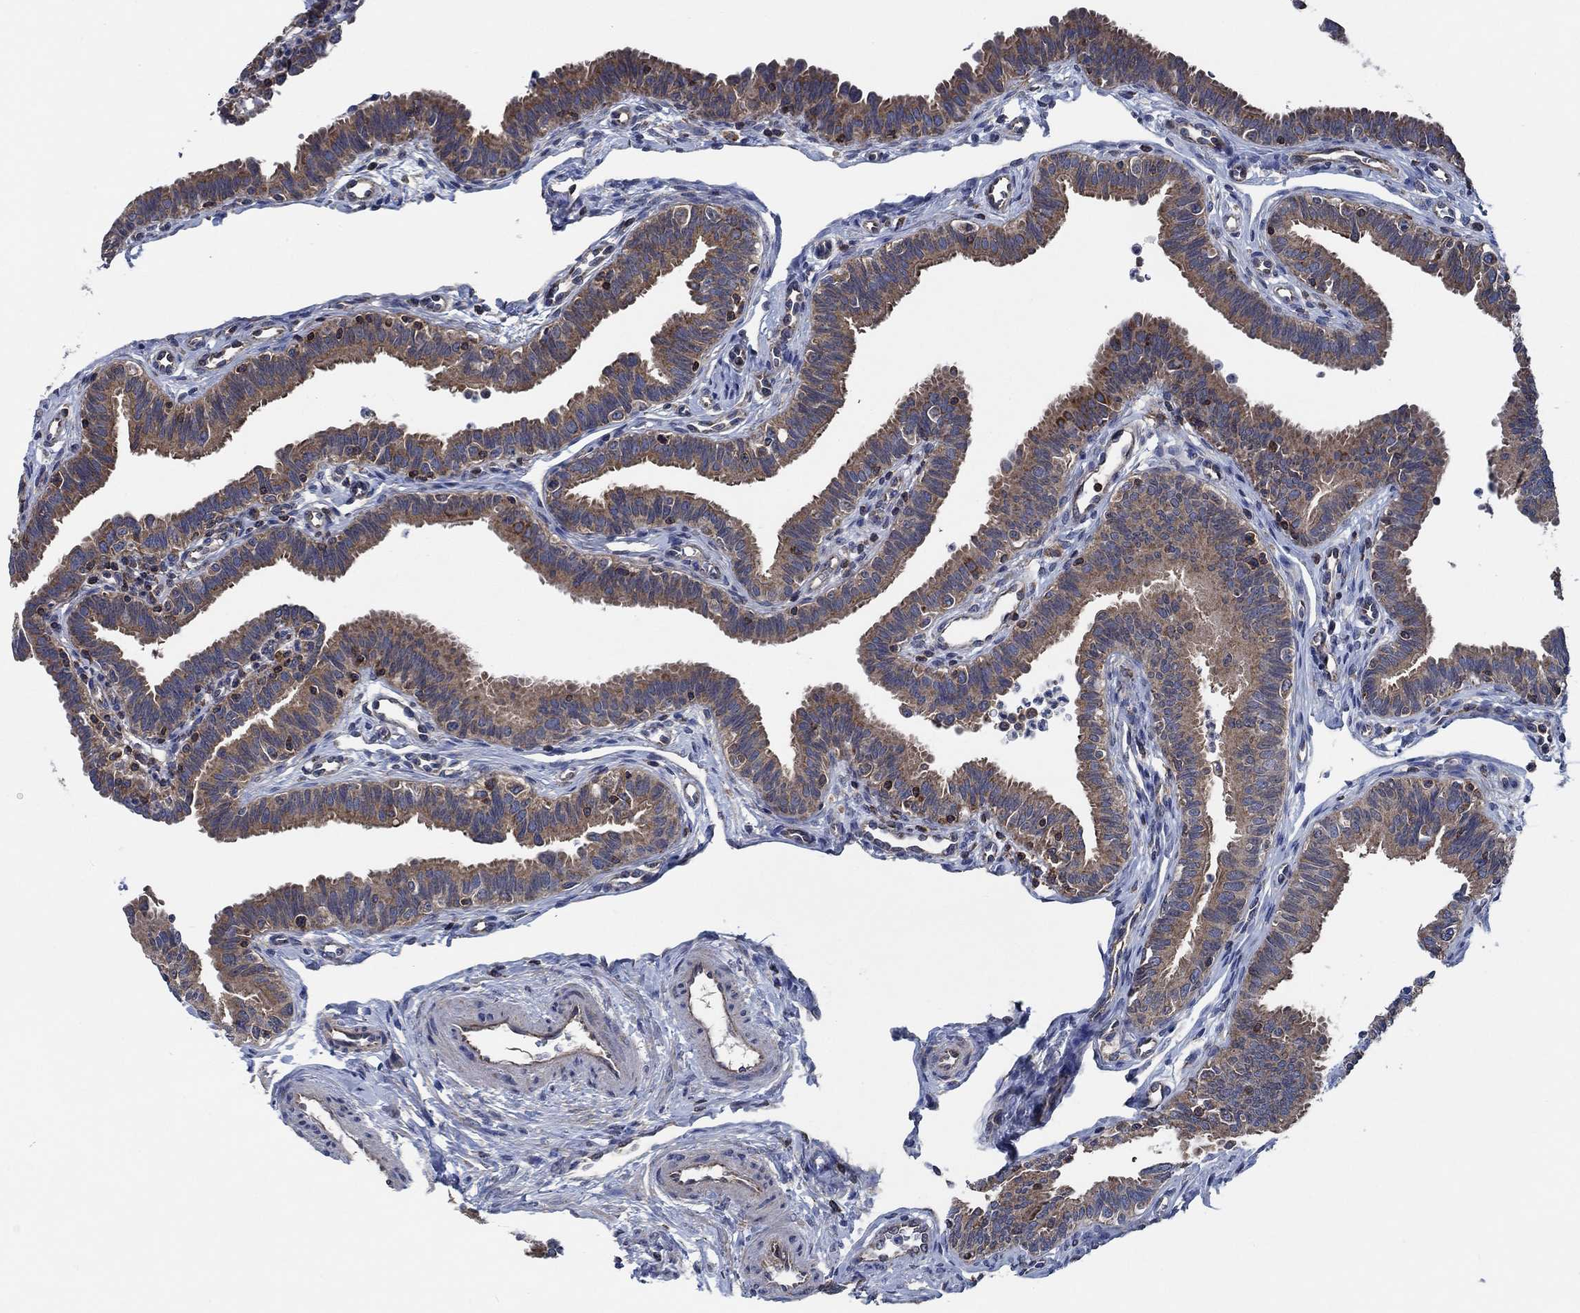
{"staining": {"intensity": "moderate", "quantity": ">75%", "location": "cytoplasmic/membranous"}, "tissue": "fallopian tube", "cell_type": "Glandular cells", "image_type": "normal", "snomed": [{"axis": "morphology", "description": "Normal tissue, NOS"}, {"axis": "topography", "description": "Fallopian tube"}], "caption": "Protein staining demonstrates moderate cytoplasmic/membranous positivity in about >75% of glandular cells in unremarkable fallopian tube.", "gene": "STXBP6", "patient": {"sex": "female", "age": 36}}